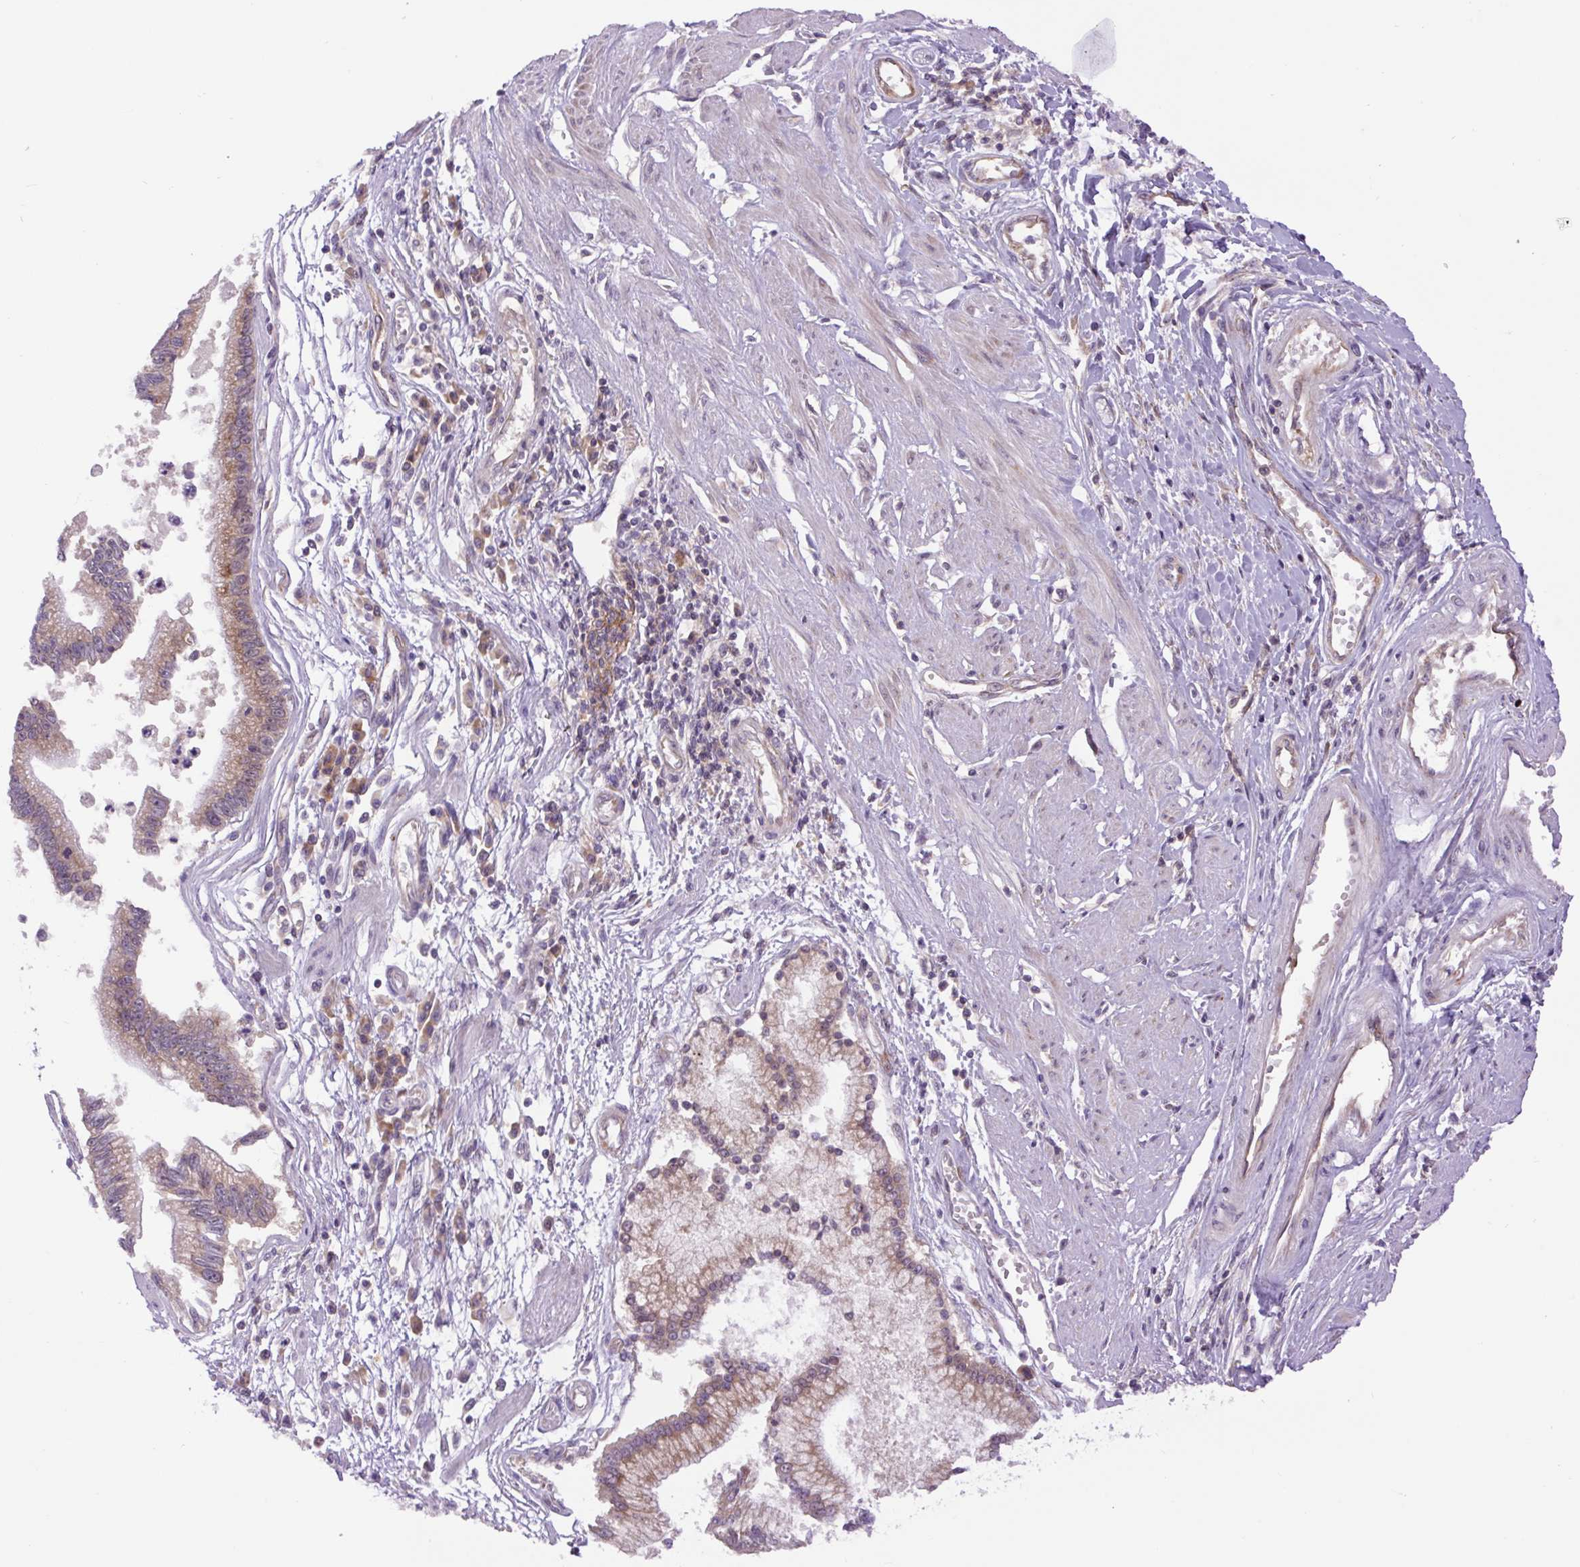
{"staining": {"intensity": "moderate", "quantity": "25%-75%", "location": "cytoplasmic/membranous"}, "tissue": "stomach cancer", "cell_type": "Tumor cells", "image_type": "cancer", "snomed": [{"axis": "morphology", "description": "Adenocarcinoma, NOS"}, {"axis": "topography", "description": "Stomach"}], "caption": "Stomach cancer (adenocarcinoma) tissue shows moderate cytoplasmic/membranous staining in approximately 25%-75% of tumor cells (DAB (3,3'-diaminobenzidine) IHC, brown staining for protein, blue staining for nuclei).", "gene": "MINK1", "patient": {"sex": "male", "age": 59}}